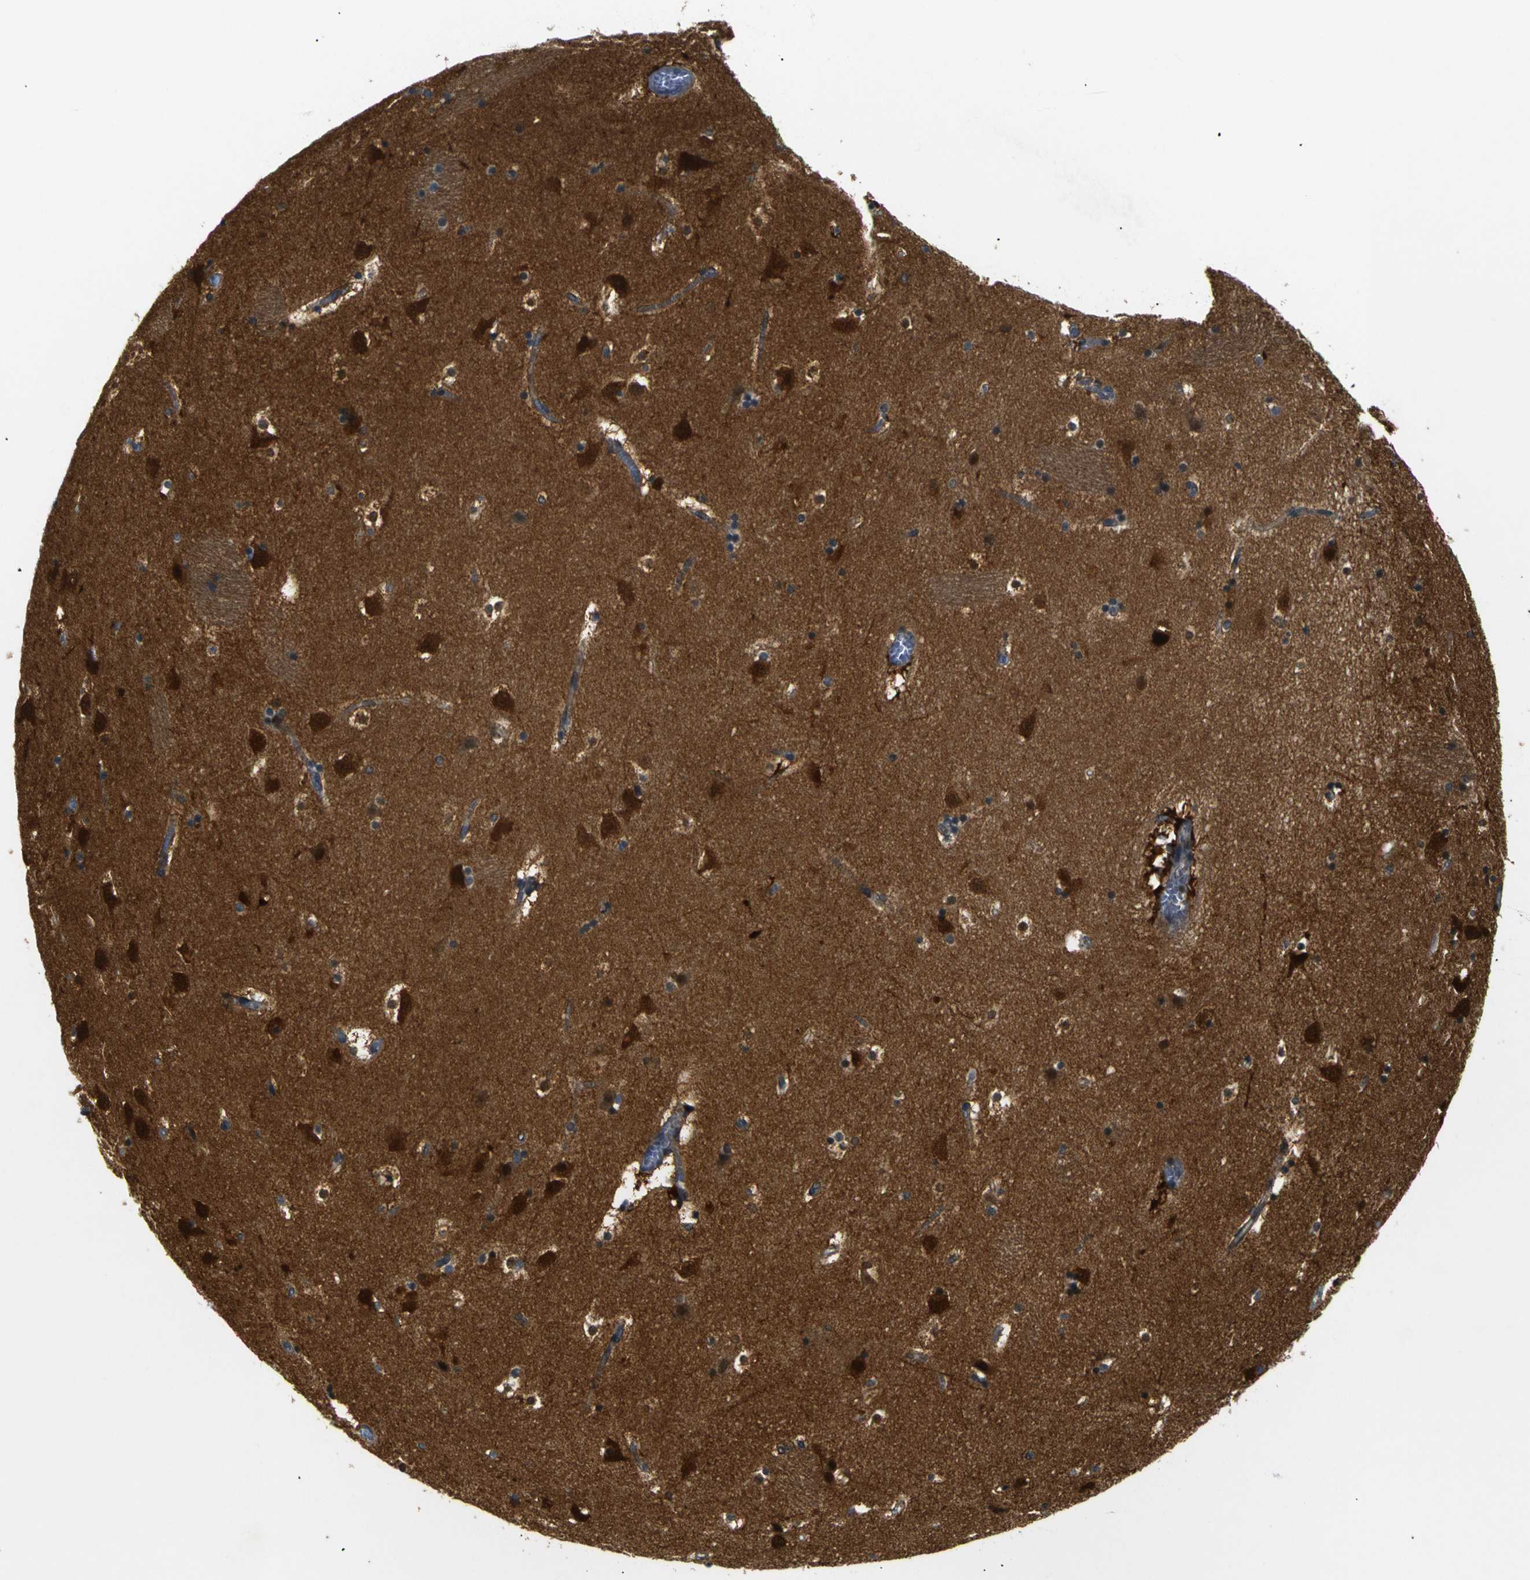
{"staining": {"intensity": "strong", "quantity": "25%-75%", "location": "cytoplasmic/membranous"}, "tissue": "caudate", "cell_type": "Glial cells", "image_type": "normal", "snomed": [{"axis": "morphology", "description": "Normal tissue, NOS"}, {"axis": "topography", "description": "Lateral ventricle wall"}], "caption": "This image demonstrates immunohistochemistry staining of benign caudate, with high strong cytoplasmic/membranous positivity in approximately 25%-75% of glial cells.", "gene": "SKP1", "patient": {"sex": "male", "age": 45}}